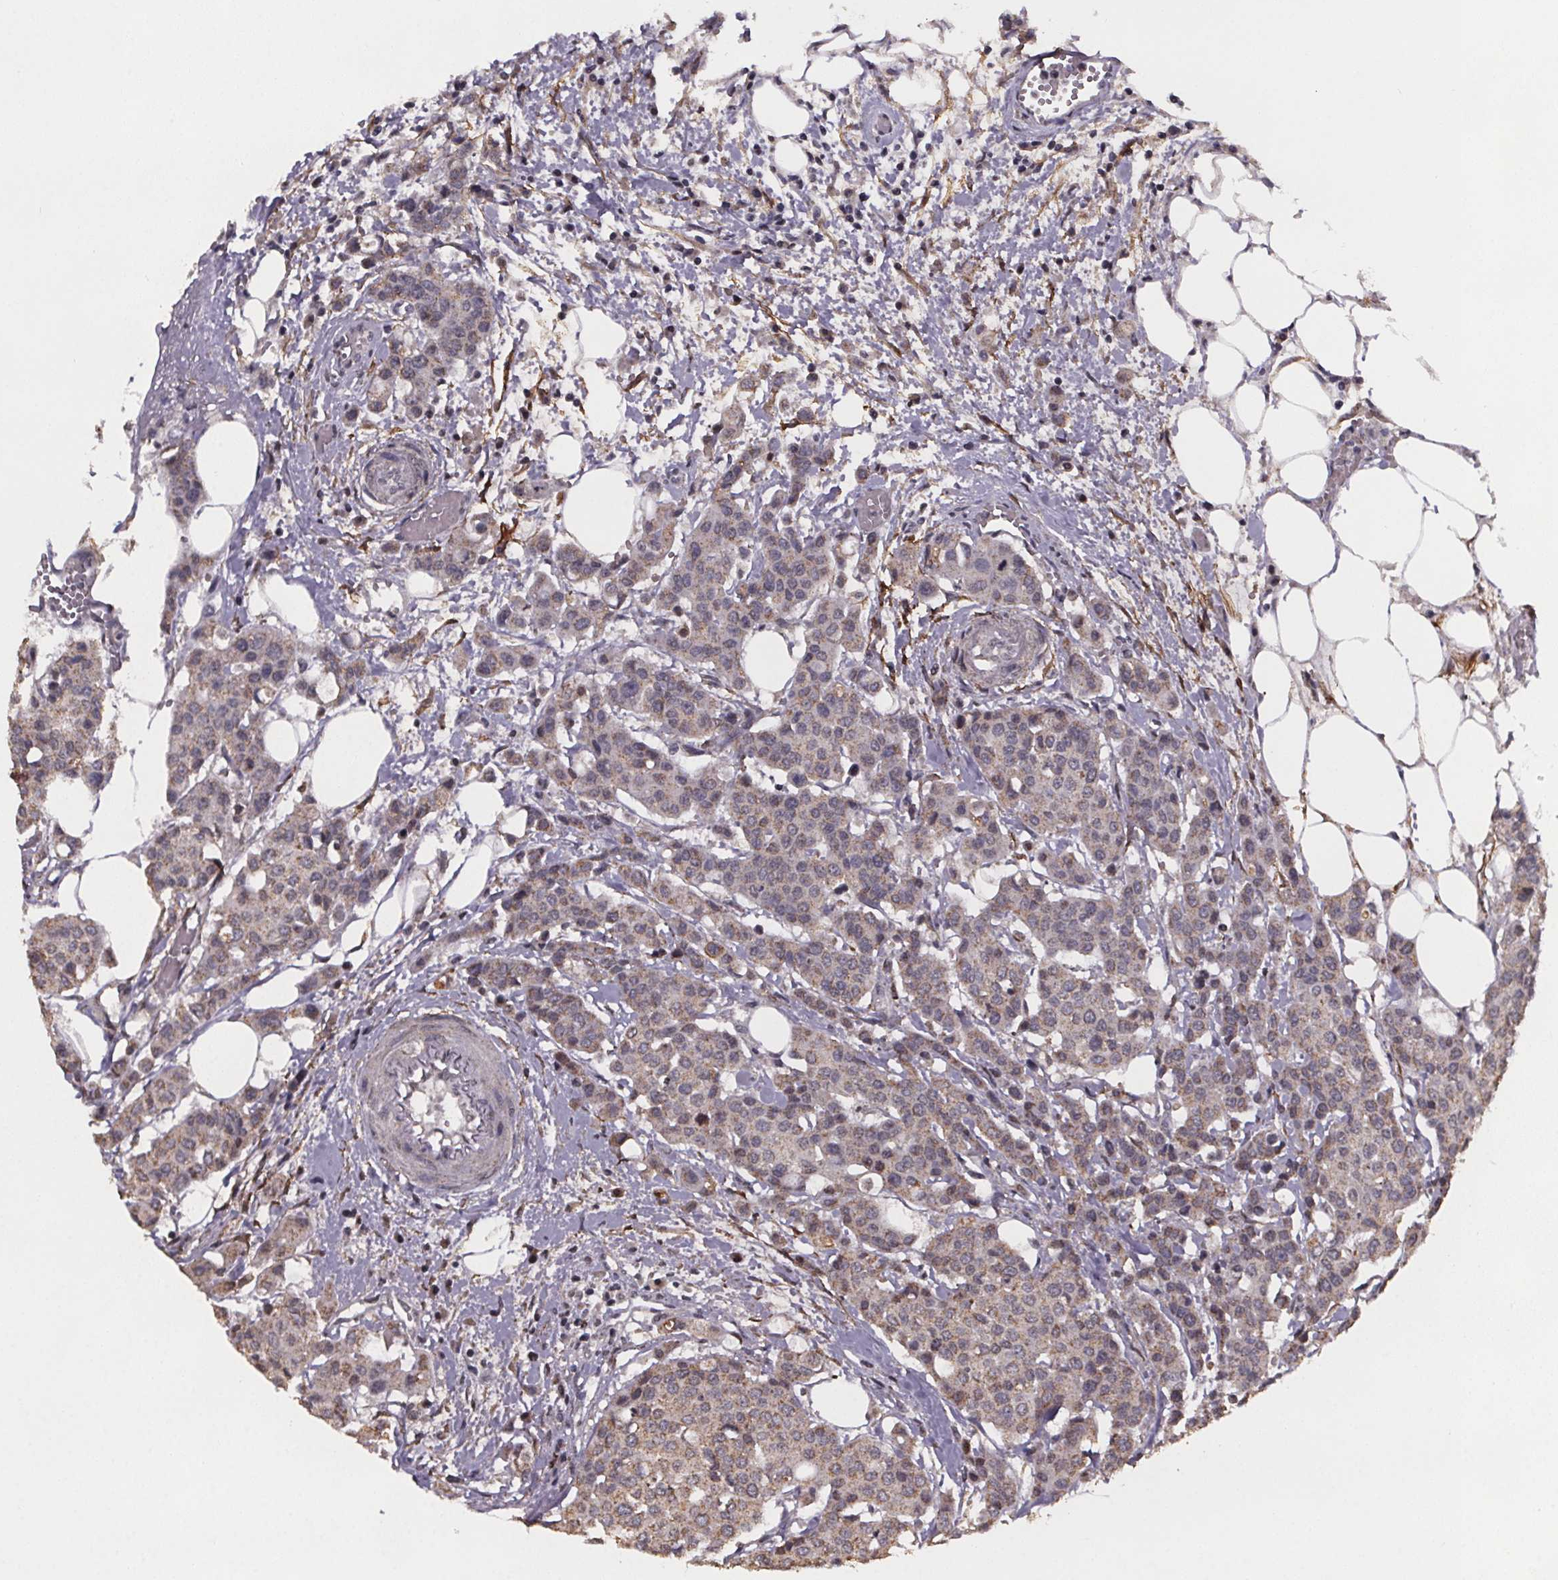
{"staining": {"intensity": "weak", "quantity": ">75%", "location": "cytoplasmic/membranous"}, "tissue": "carcinoid", "cell_type": "Tumor cells", "image_type": "cancer", "snomed": [{"axis": "morphology", "description": "Carcinoid, malignant, NOS"}, {"axis": "topography", "description": "Colon"}], "caption": "Malignant carcinoid tissue displays weak cytoplasmic/membranous expression in approximately >75% of tumor cells", "gene": "PALLD", "patient": {"sex": "male", "age": 81}}